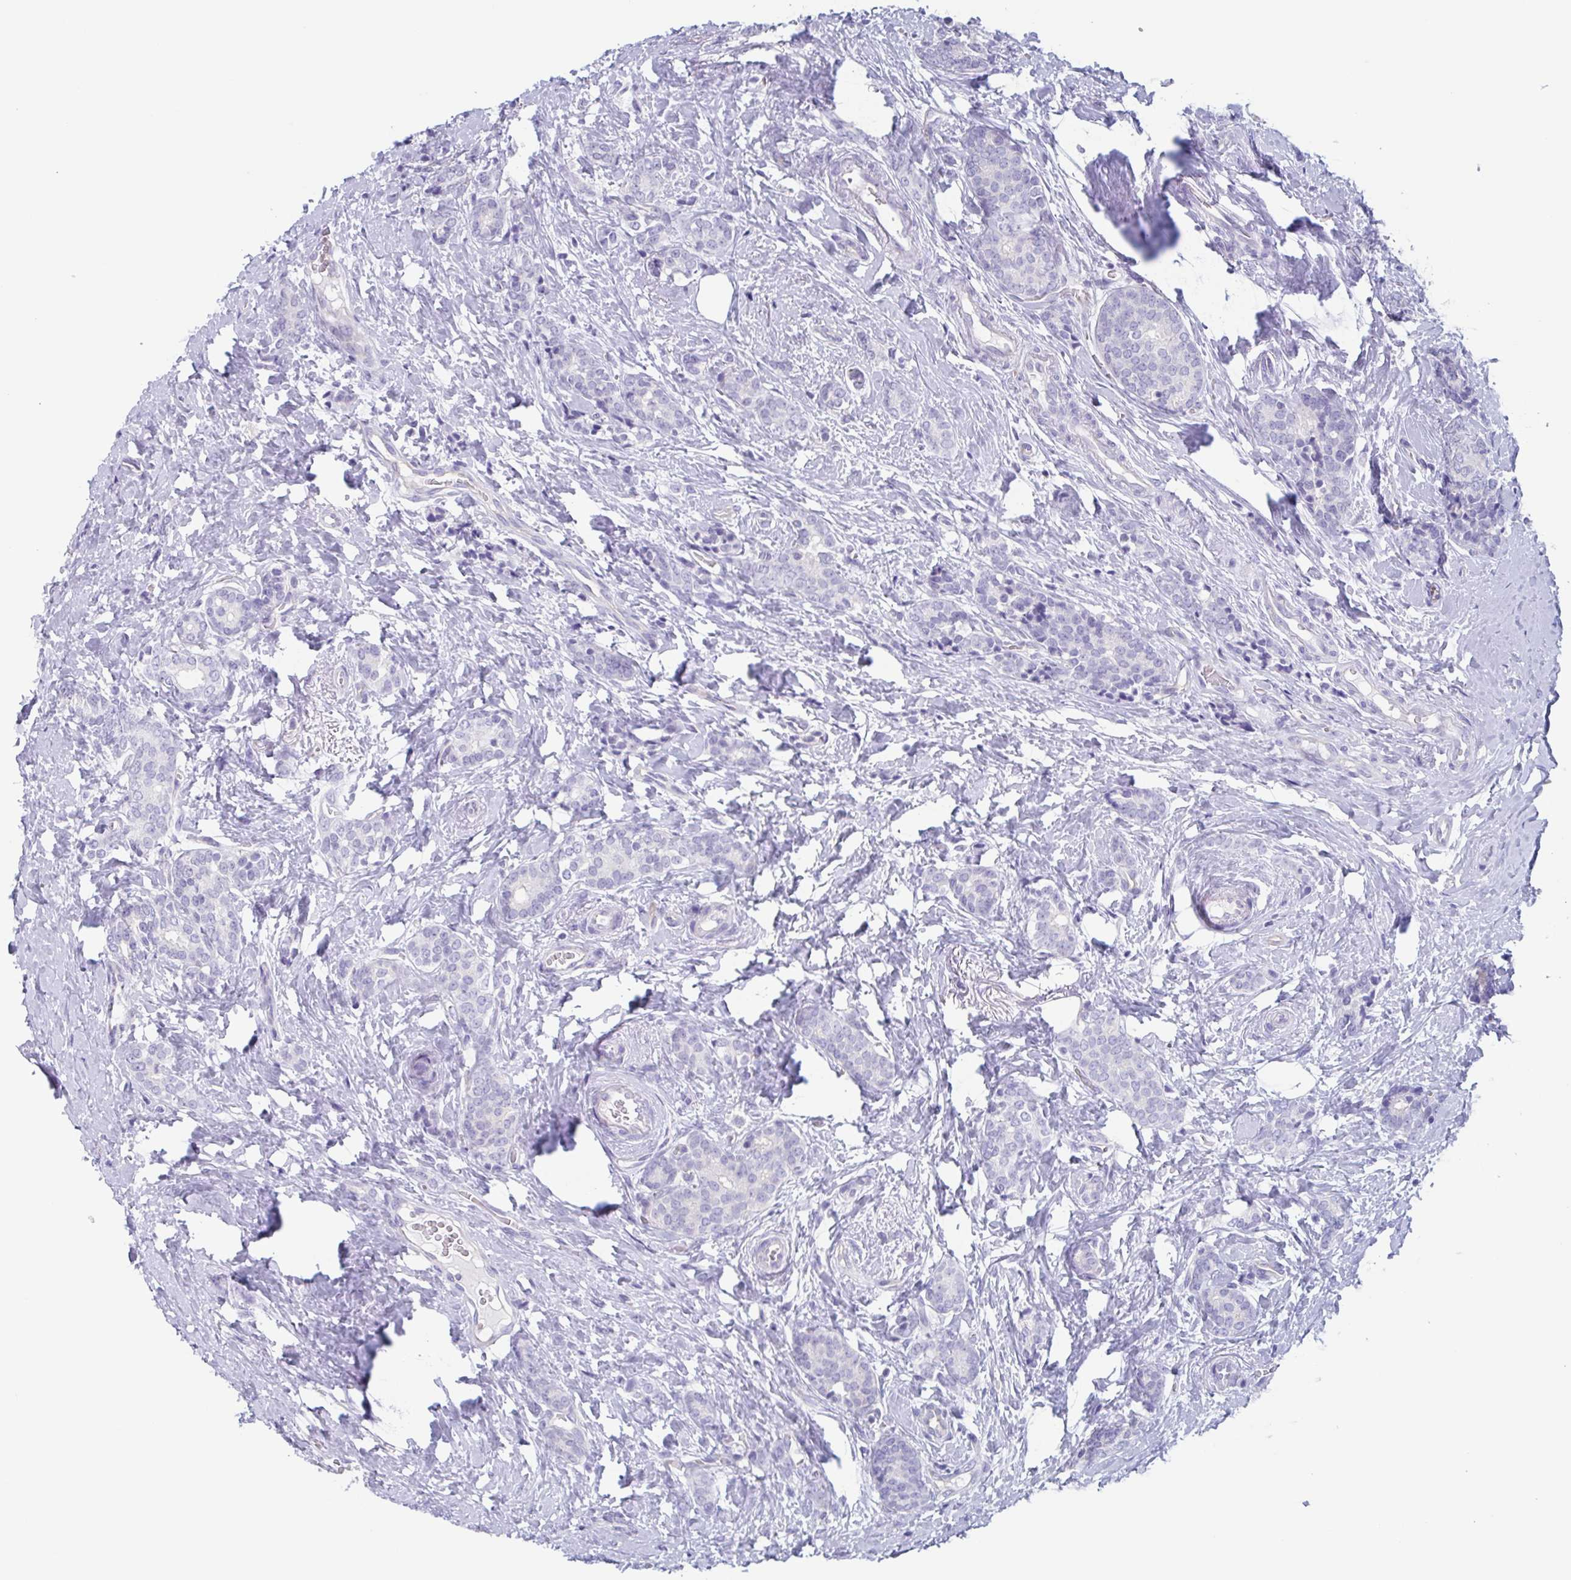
{"staining": {"intensity": "negative", "quantity": "none", "location": "none"}, "tissue": "breast cancer", "cell_type": "Tumor cells", "image_type": "cancer", "snomed": [{"axis": "morphology", "description": "Normal tissue, NOS"}, {"axis": "morphology", "description": "Duct carcinoma"}, {"axis": "topography", "description": "Breast"}], "caption": "Immunohistochemical staining of human breast intraductal carcinoma reveals no significant positivity in tumor cells.", "gene": "BPI", "patient": {"sex": "female", "age": 77}}